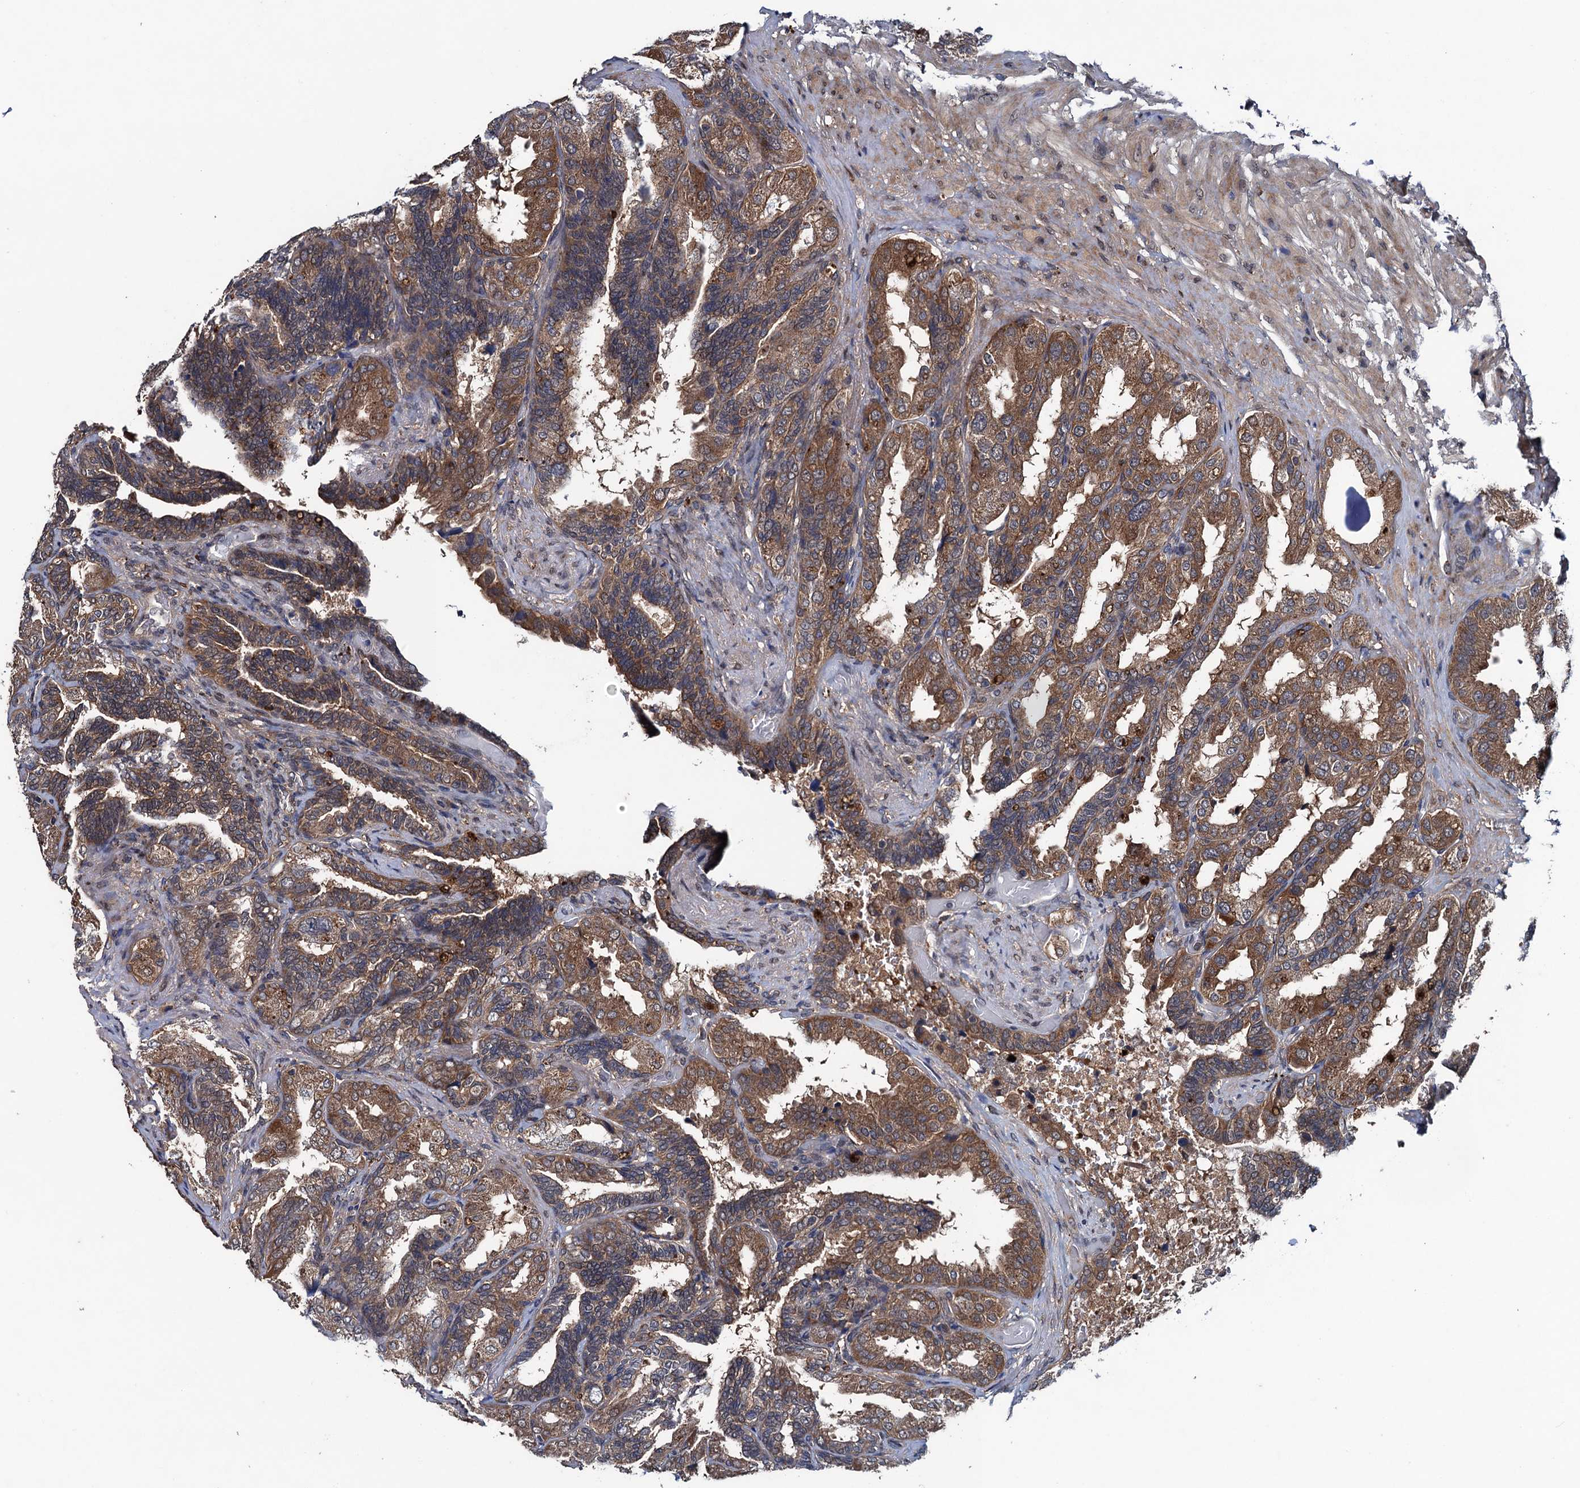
{"staining": {"intensity": "strong", "quantity": ">75%", "location": "cytoplasmic/membranous"}, "tissue": "seminal vesicle", "cell_type": "Glandular cells", "image_type": "normal", "snomed": [{"axis": "morphology", "description": "Normal tissue, NOS"}, {"axis": "topography", "description": "Seminal veicle"}, {"axis": "topography", "description": "Peripheral nerve tissue"}], "caption": "The immunohistochemical stain highlights strong cytoplasmic/membranous positivity in glandular cells of normal seminal vesicle.", "gene": "BLTP3B", "patient": {"sex": "male", "age": 63}}